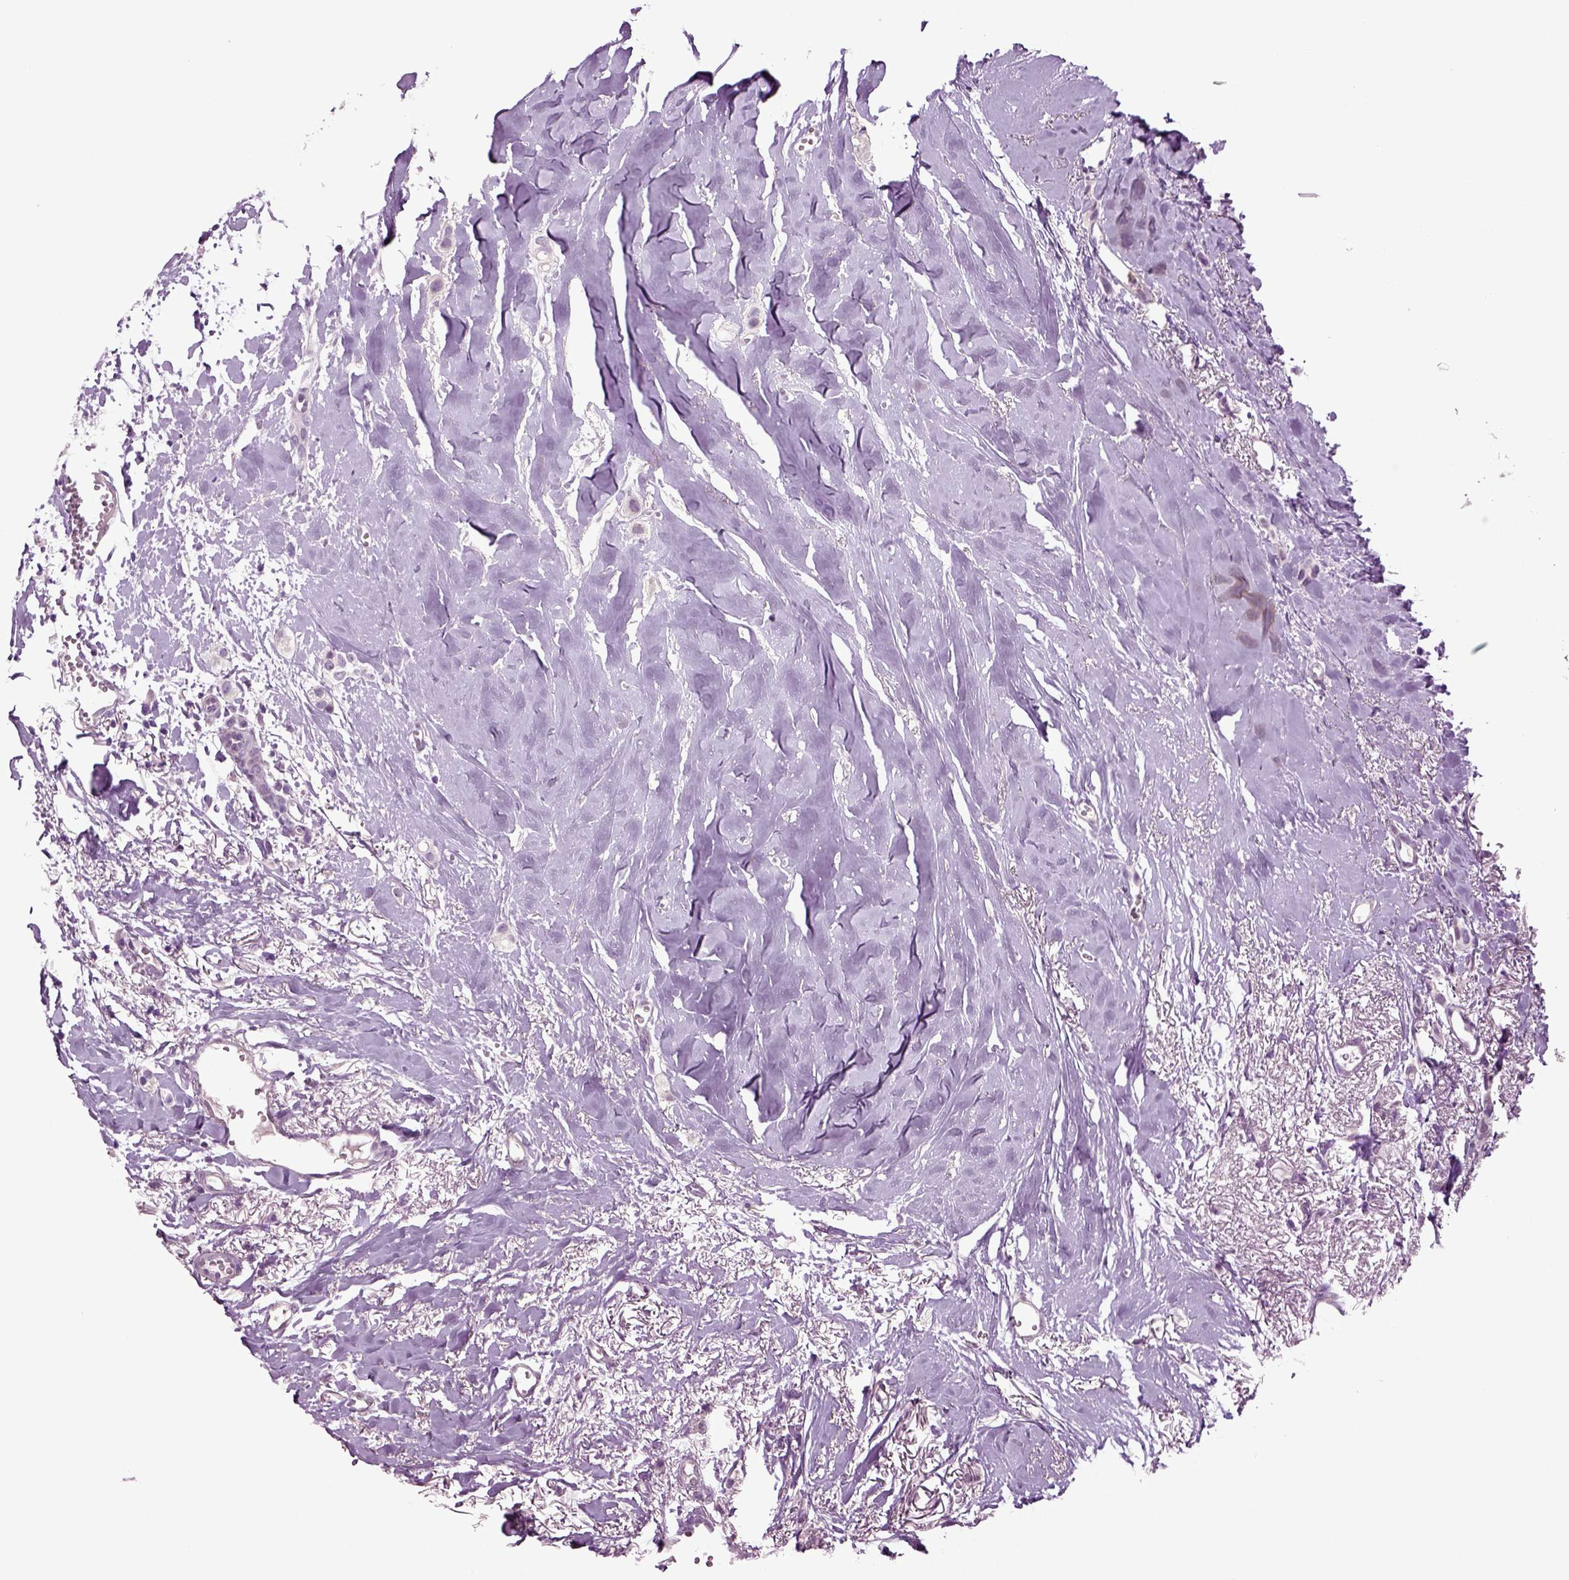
{"staining": {"intensity": "negative", "quantity": "none", "location": "none"}, "tissue": "breast cancer", "cell_type": "Tumor cells", "image_type": "cancer", "snomed": [{"axis": "morphology", "description": "Duct carcinoma"}, {"axis": "topography", "description": "Breast"}], "caption": "There is no significant expression in tumor cells of breast cancer.", "gene": "PLCH2", "patient": {"sex": "female", "age": 85}}